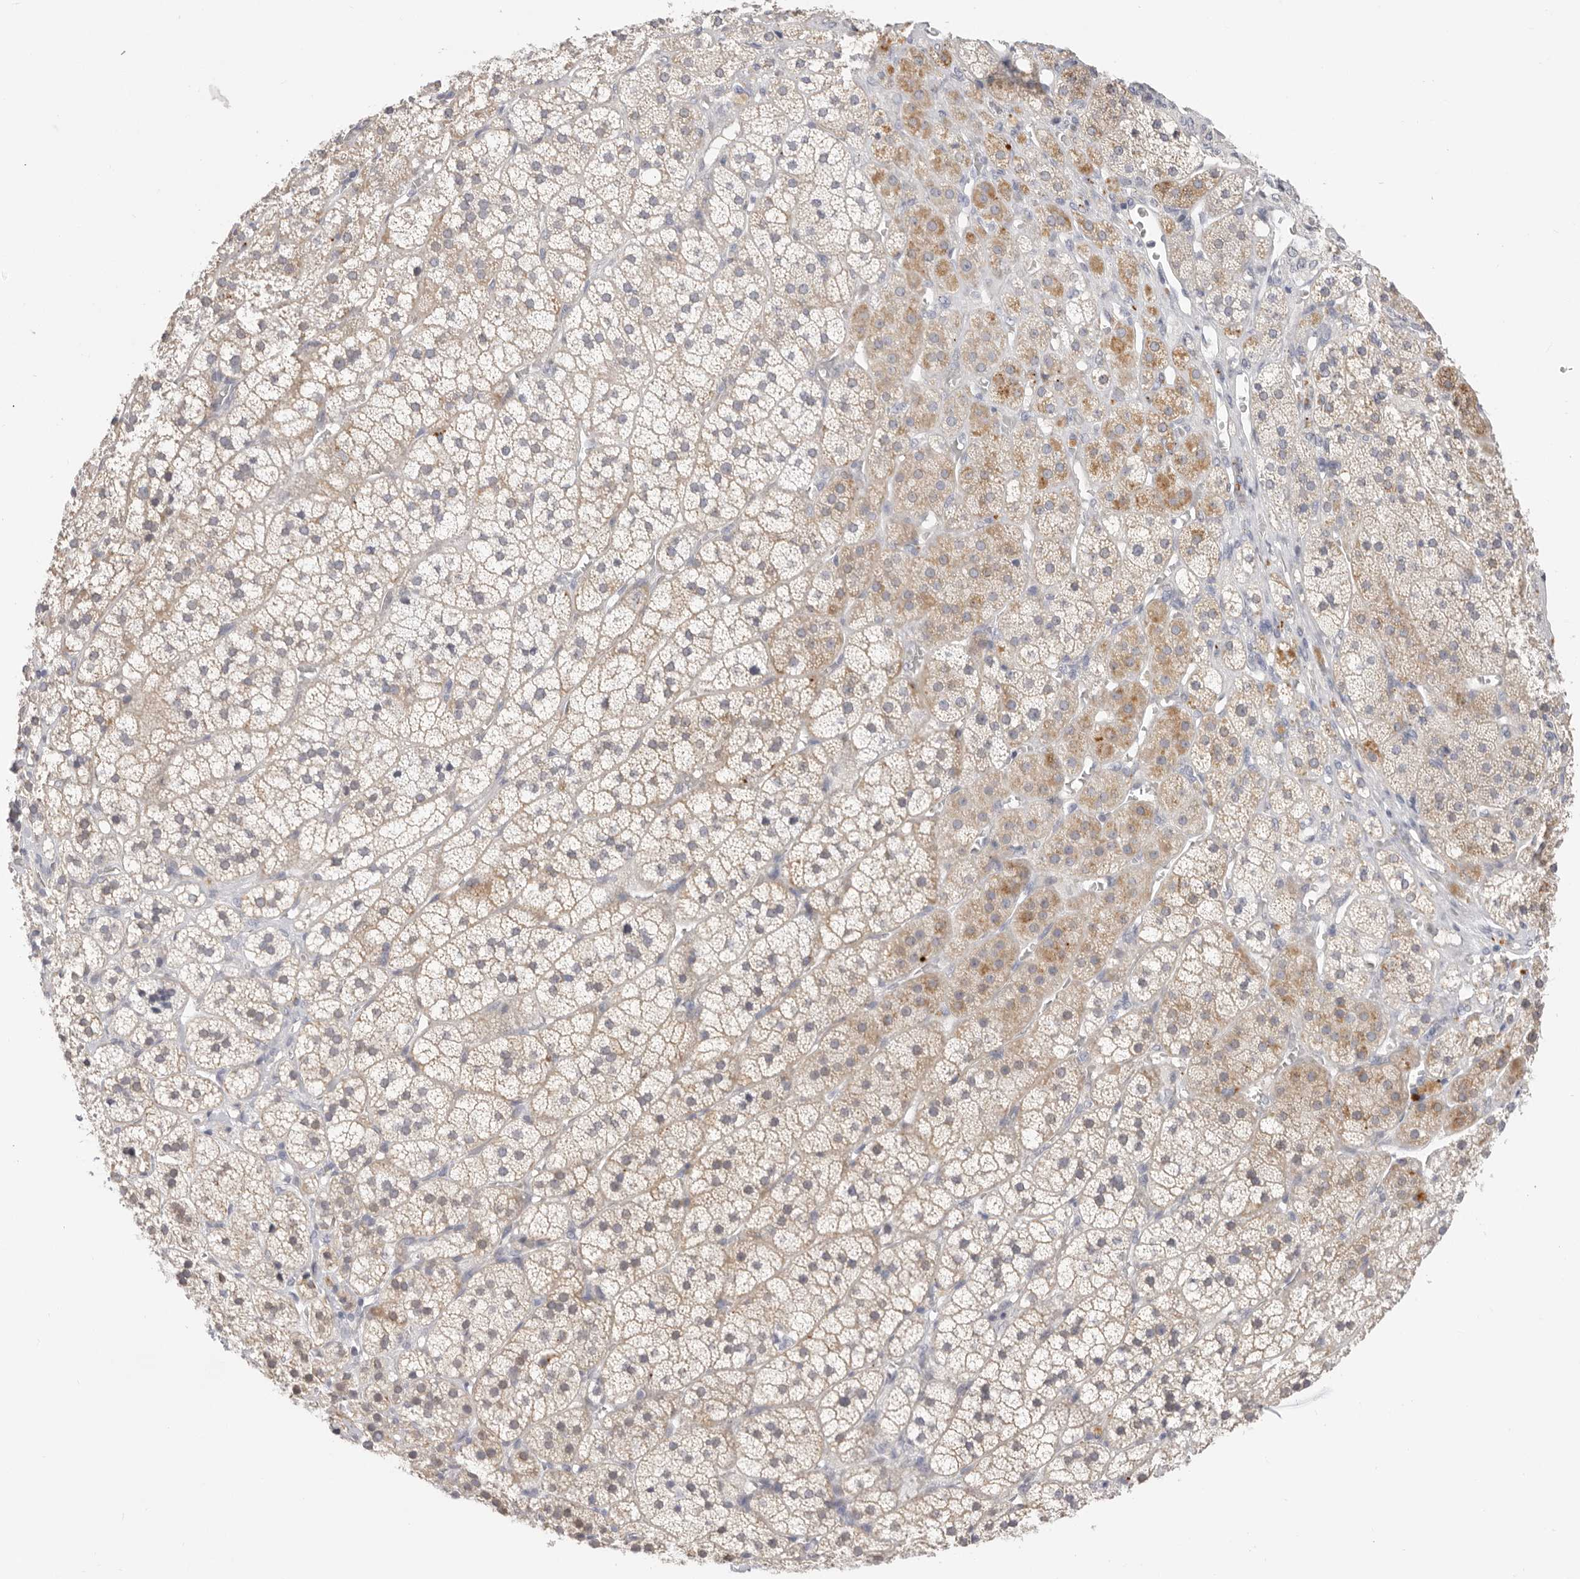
{"staining": {"intensity": "moderate", "quantity": "25%-75%", "location": "cytoplasmic/membranous"}, "tissue": "adrenal gland", "cell_type": "Glandular cells", "image_type": "normal", "snomed": [{"axis": "morphology", "description": "Normal tissue, NOS"}, {"axis": "topography", "description": "Adrenal gland"}], "caption": "Glandular cells exhibit moderate cytoplasmic/membranous expression in about 25%-75% of cells in unremarkable adrenal gland. Nuclei are stained in blue.", "gene": "USH1C", "patient": {"sex": "female", "age": 44}}